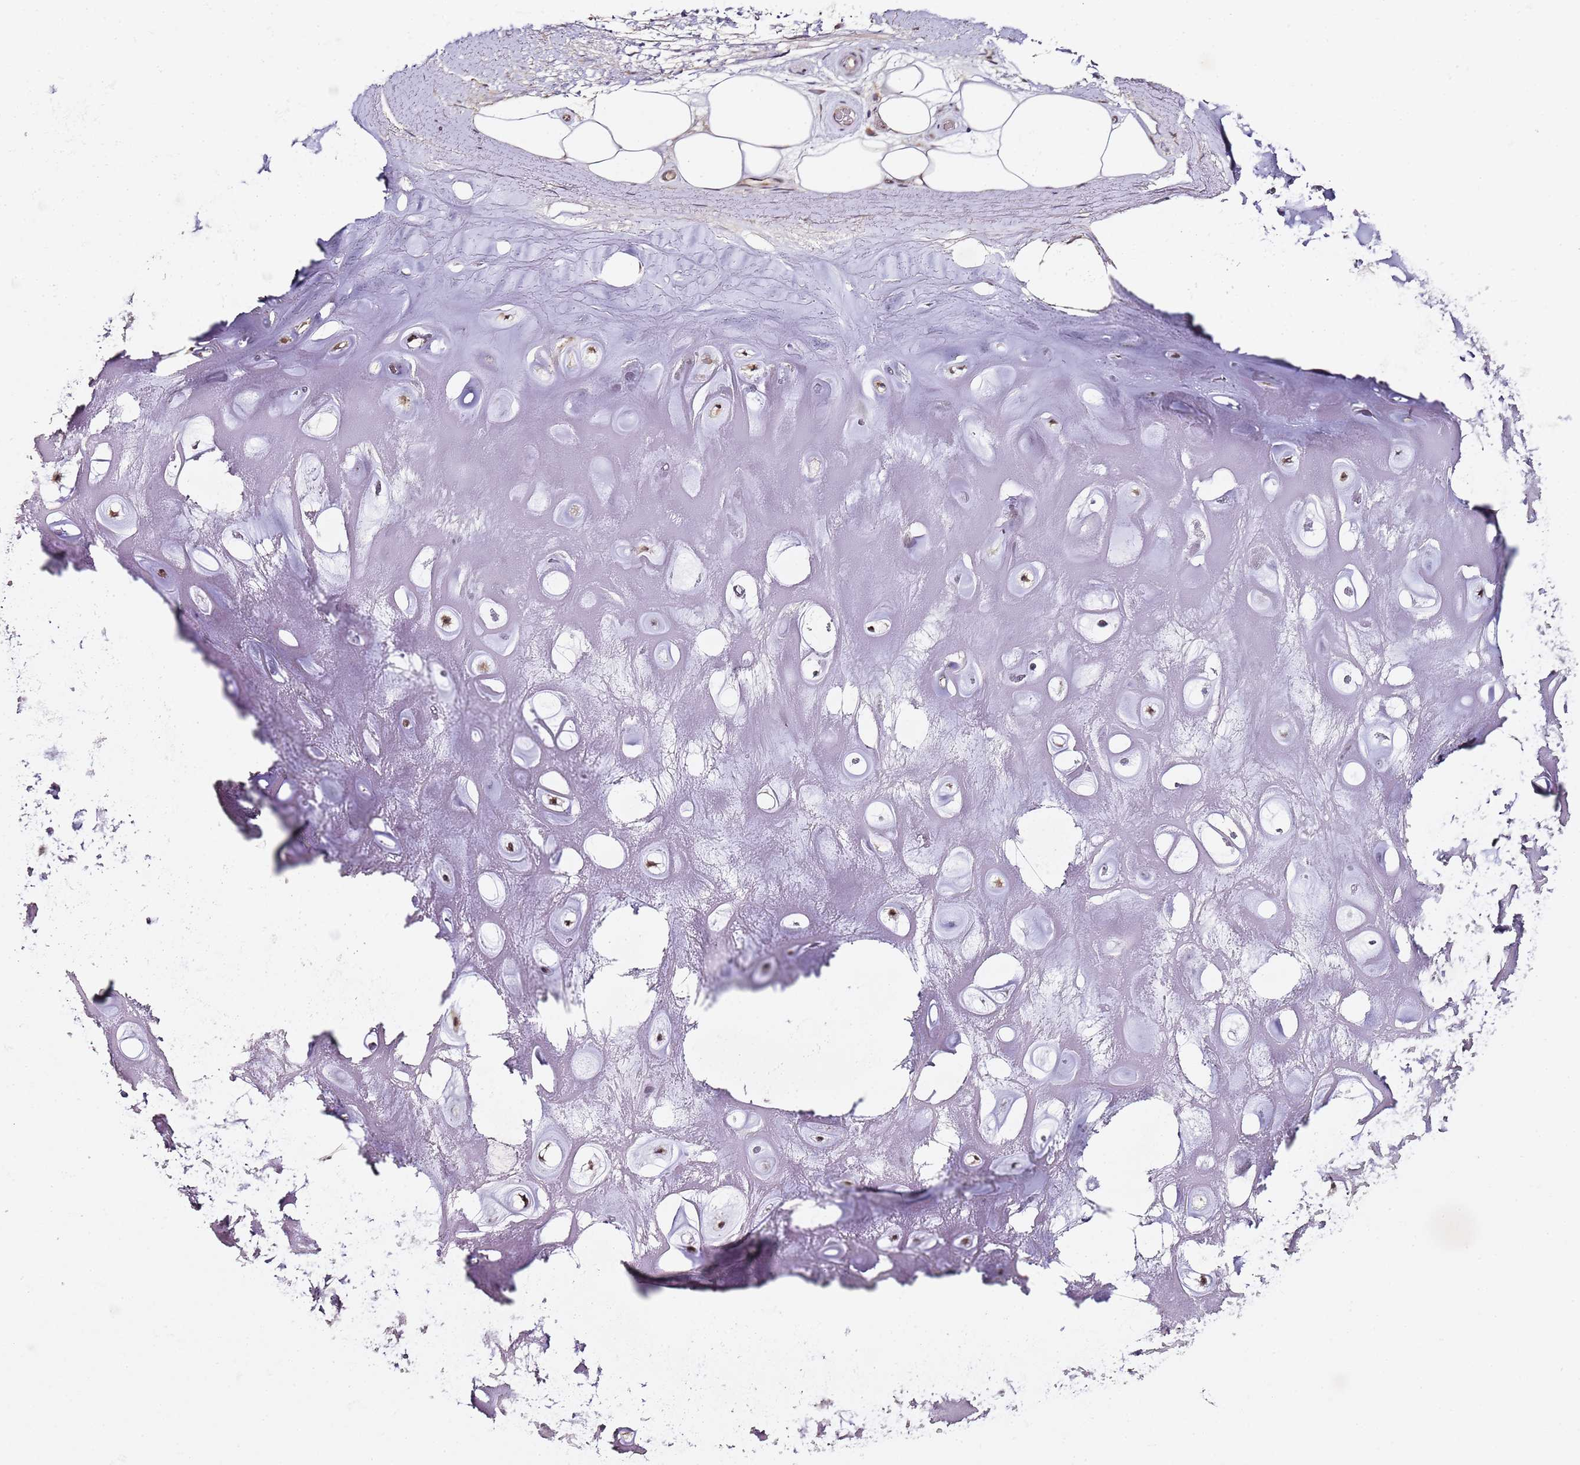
{"staining": {"intensity": "negative", "quantity": "none", "location": "none"}, "tissue": "adipose tissue", "cell_type": "Adipocytes", "image_type": "normal", "snomed": [{"axis": "morphology", "description": "Normal tissue, NOS"}, {"axis": "topography", "description": "Cartilage tissue"}], "caption": "DAB (3,3'-diaminobenzidine) immunohistochemical staining of benign adipose tissue exhibits no significant positivity in adipocytes.", "gene": "MRPL49", "patient": {"sex": "male", "age": 81}}